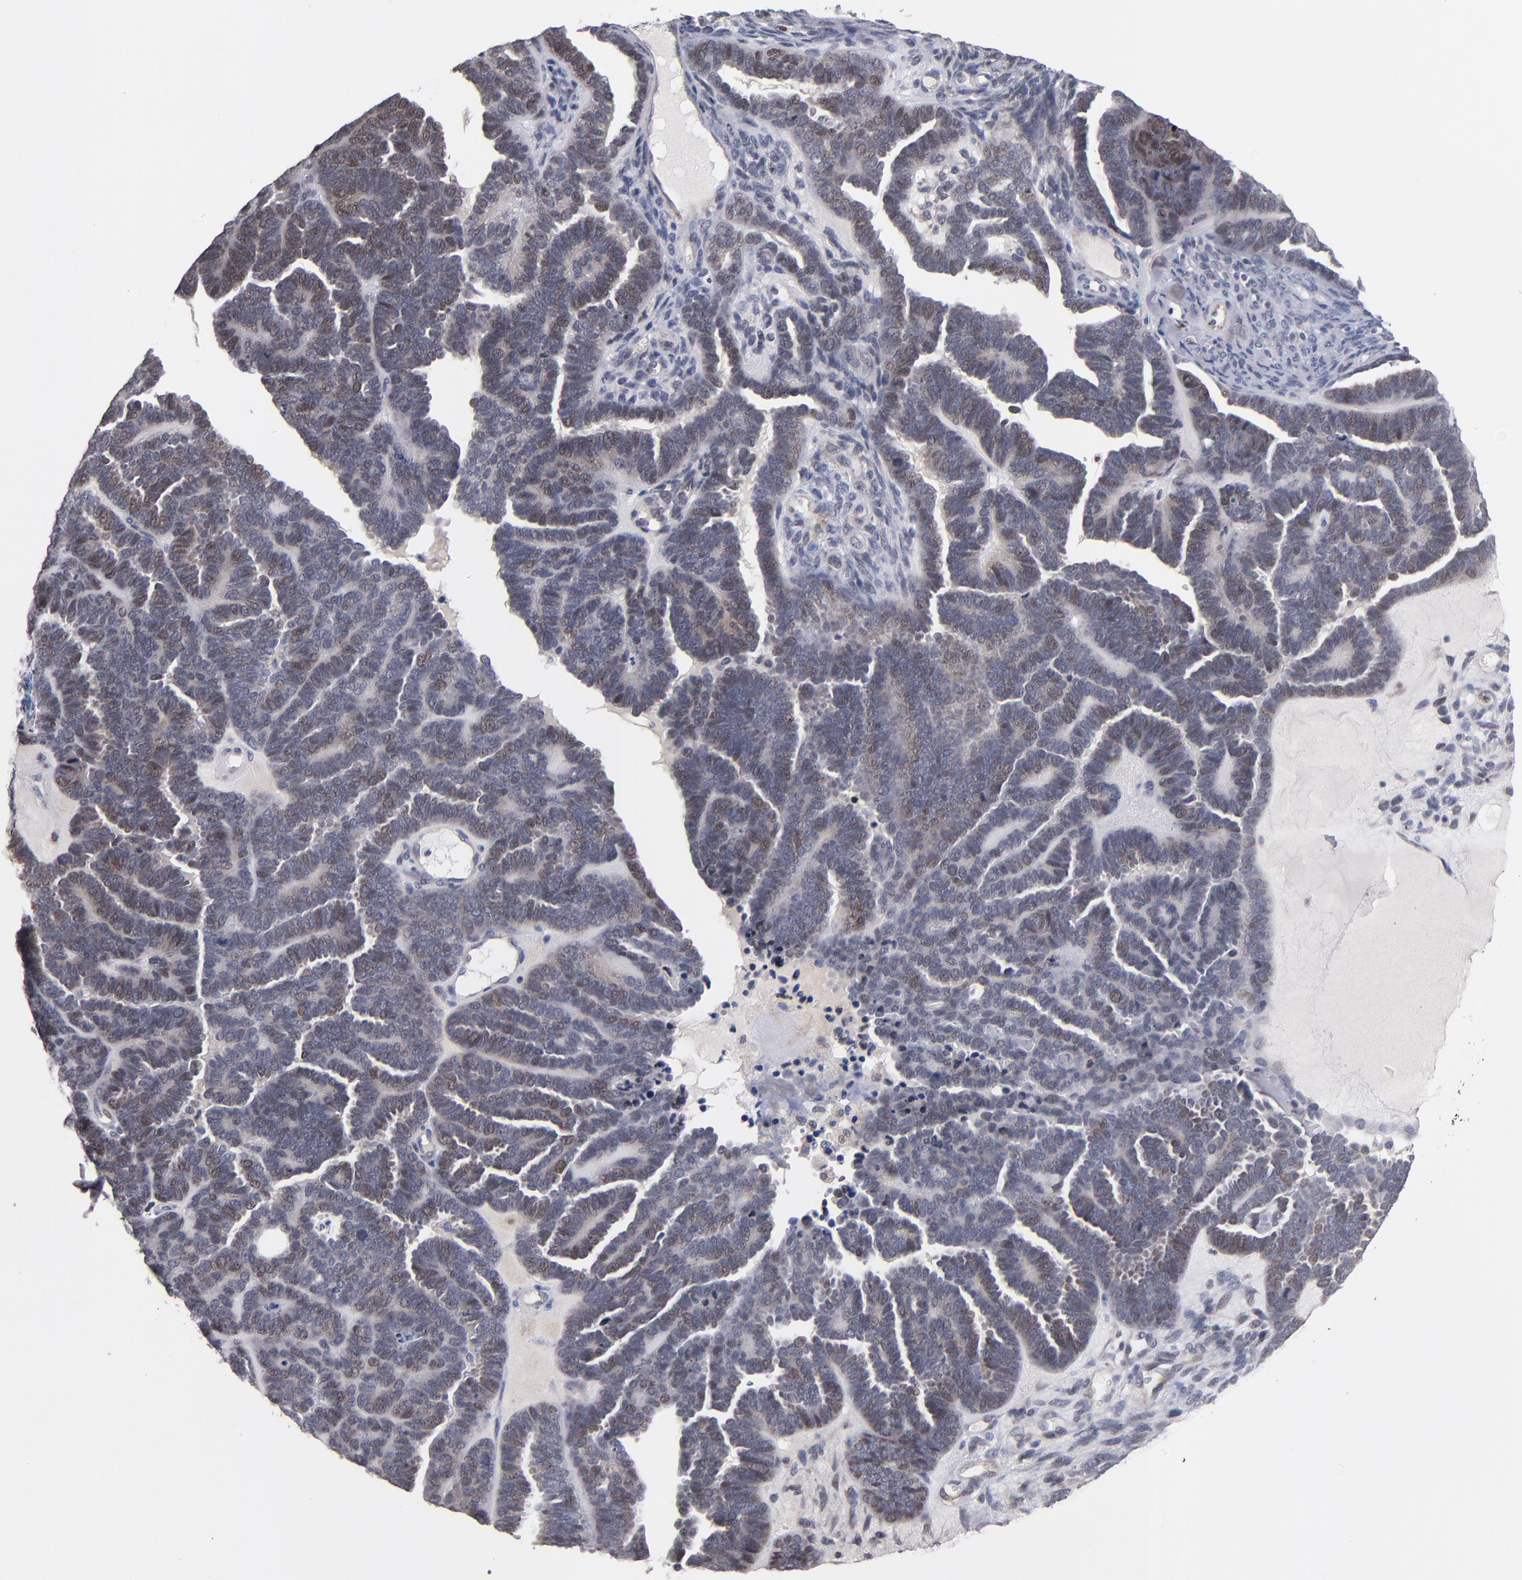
{"staining": {"intensity": "weak", "quantity": "<25%", "location": "nuclear"}, "tissue": "endometrial cancer", "cell_type": "Tumor cells", "image_type": "cancer", "snomed": [{"axis": "morphology", "description": "Neoplasm, malignant, NOS"}, {"axis": "topography", "description": "Endometrium"}], "caption": "IHC image of neoplastic tissue: human endometrial cancer stained with DAB displays no significant protein staining in tumor cells.", "gene": "ODF2", "patient": {"sex": "female", "age": 74}}